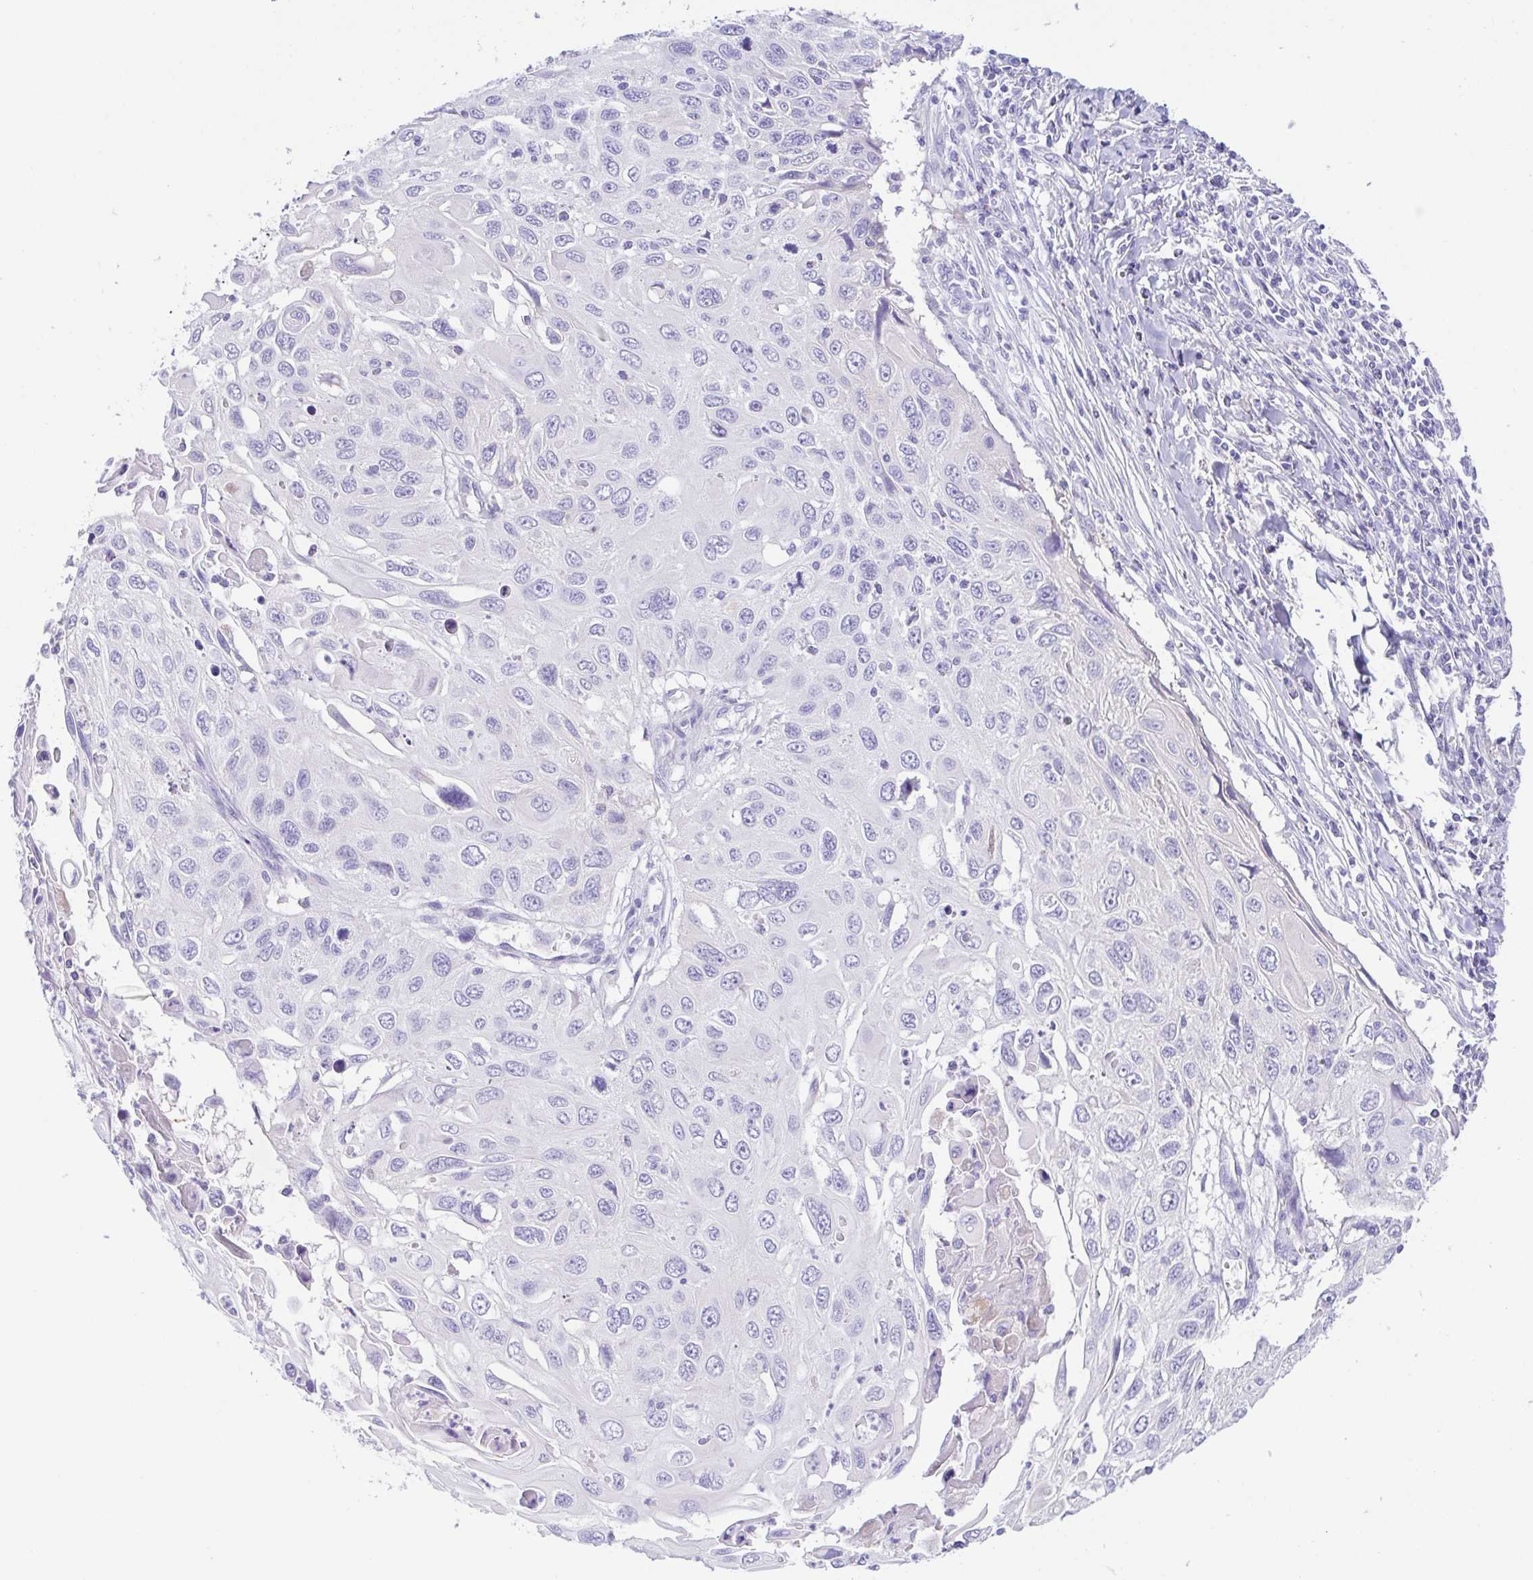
{"staining": {"intensity": "negative", "quantity": "none", "location": "none"}, "tissue": "cervical cancer", "cell_type": "Tumor cells", "image_type": "cancer", "snomed": [{"axis": "morphology", "description": "Squamous cell carcinoma, NOS"}, {"axis": "topography", "description": "Cervix"}], "caption": "Human squamous cell carcinoma (cervical) stained for a protein using immunohistochemistry (IHC) demonstrates no staining in tumor cells.", "gene": "A1BG", "patient": {"sex": "female", "age": 70}}